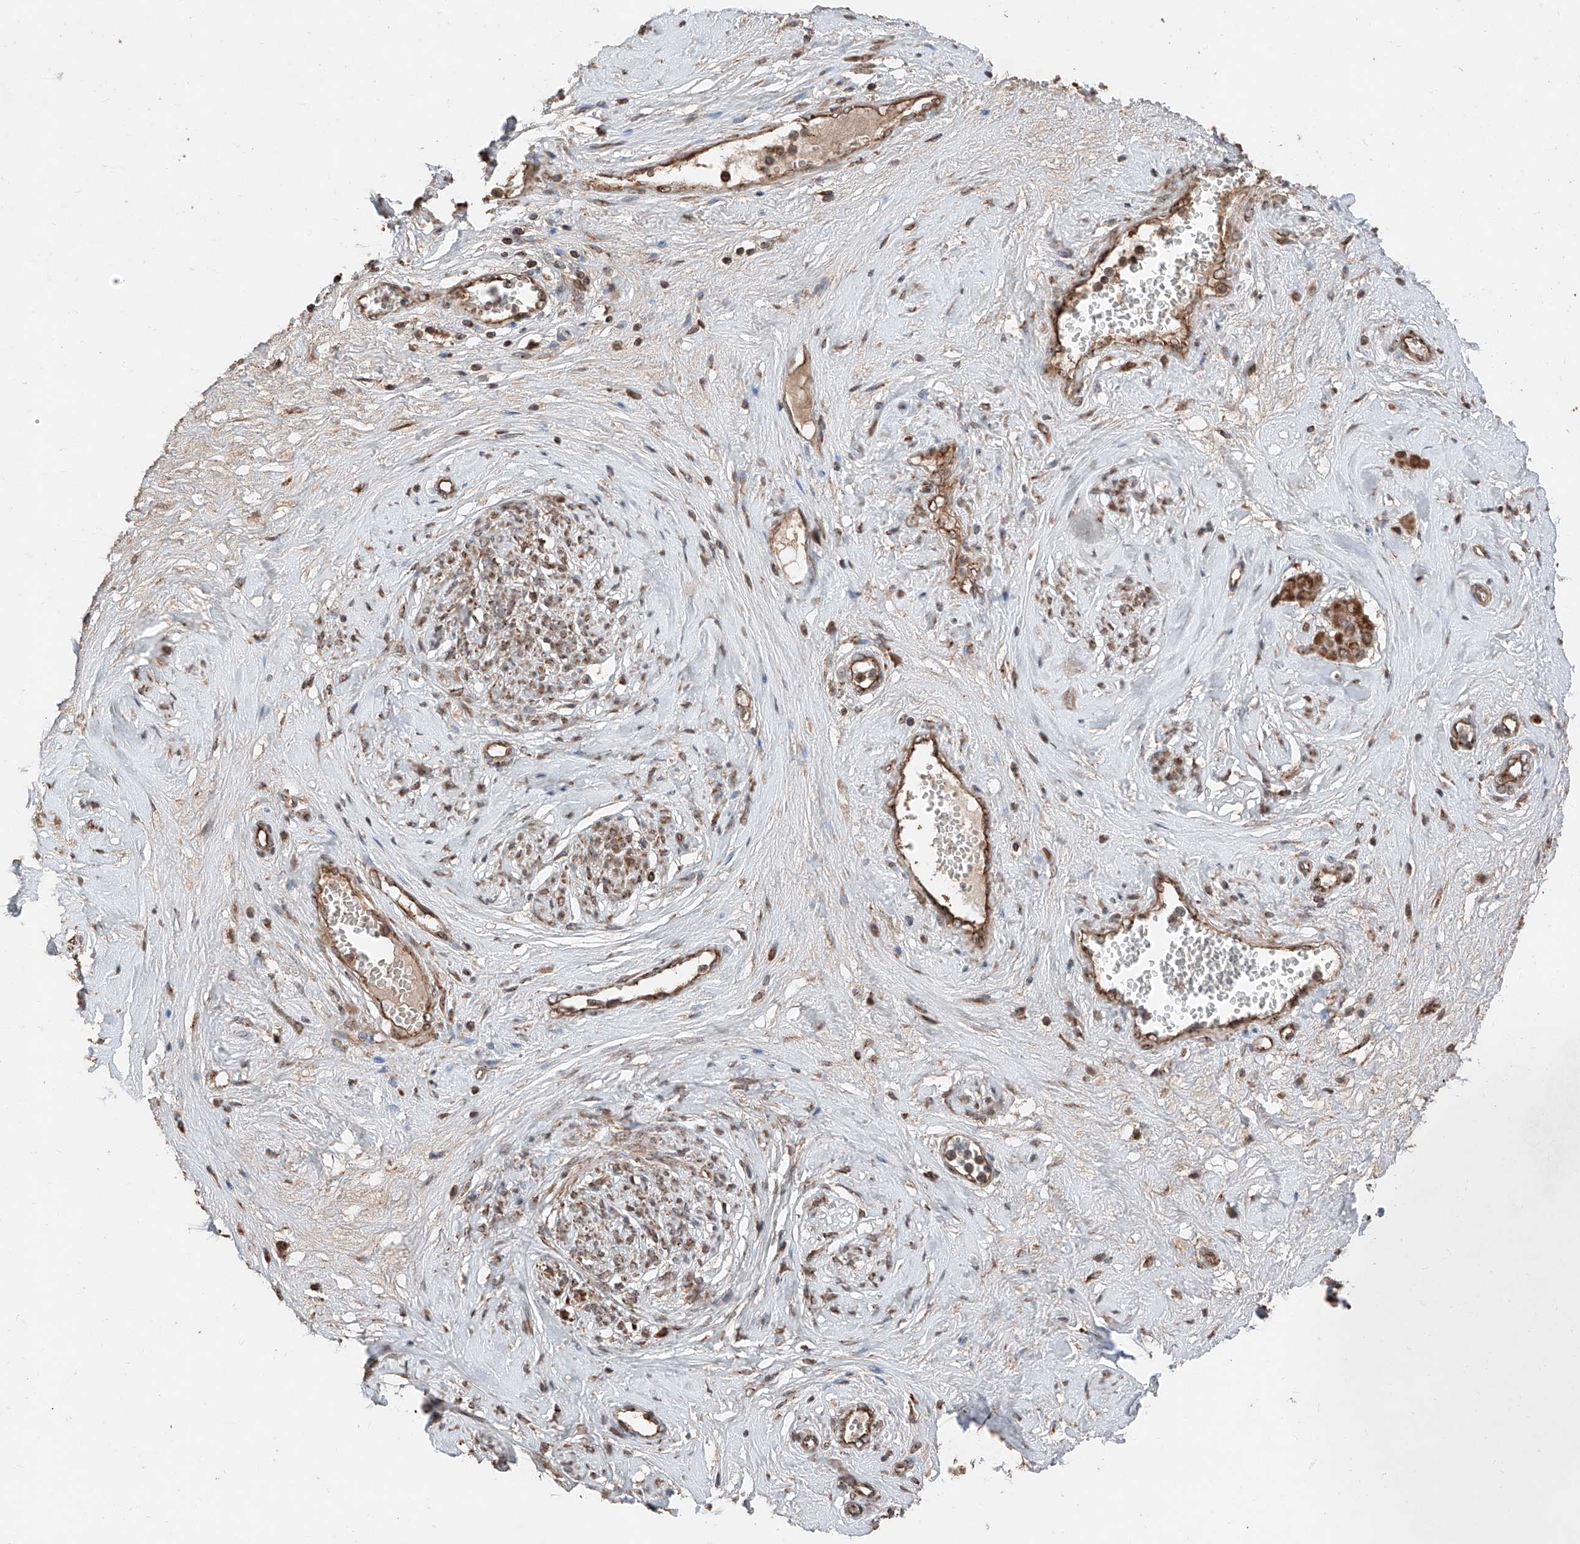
{"staining": {"intensity": "strong", "quantity": ">75%", "location": "cytoplasmic/membranous"}, "tissue": "cervical cancer", "cell_type": "Tumor cells", "image_type": "cancer", "snomed": [{"axis": "morphology", "description": "Adenocarcinoma, NOS"}, {"axis": "topography", "description": "Cervix"}], "caption": "Protein expression by immunohistochemistry demonstrates strong cytoplasmic/membranous staining in approximately >75% of tumor cells in cervical cancer (adenocarcinoma).", "gene": "ZSCAN29", "patient": {"sex": "female", "age": 44}}